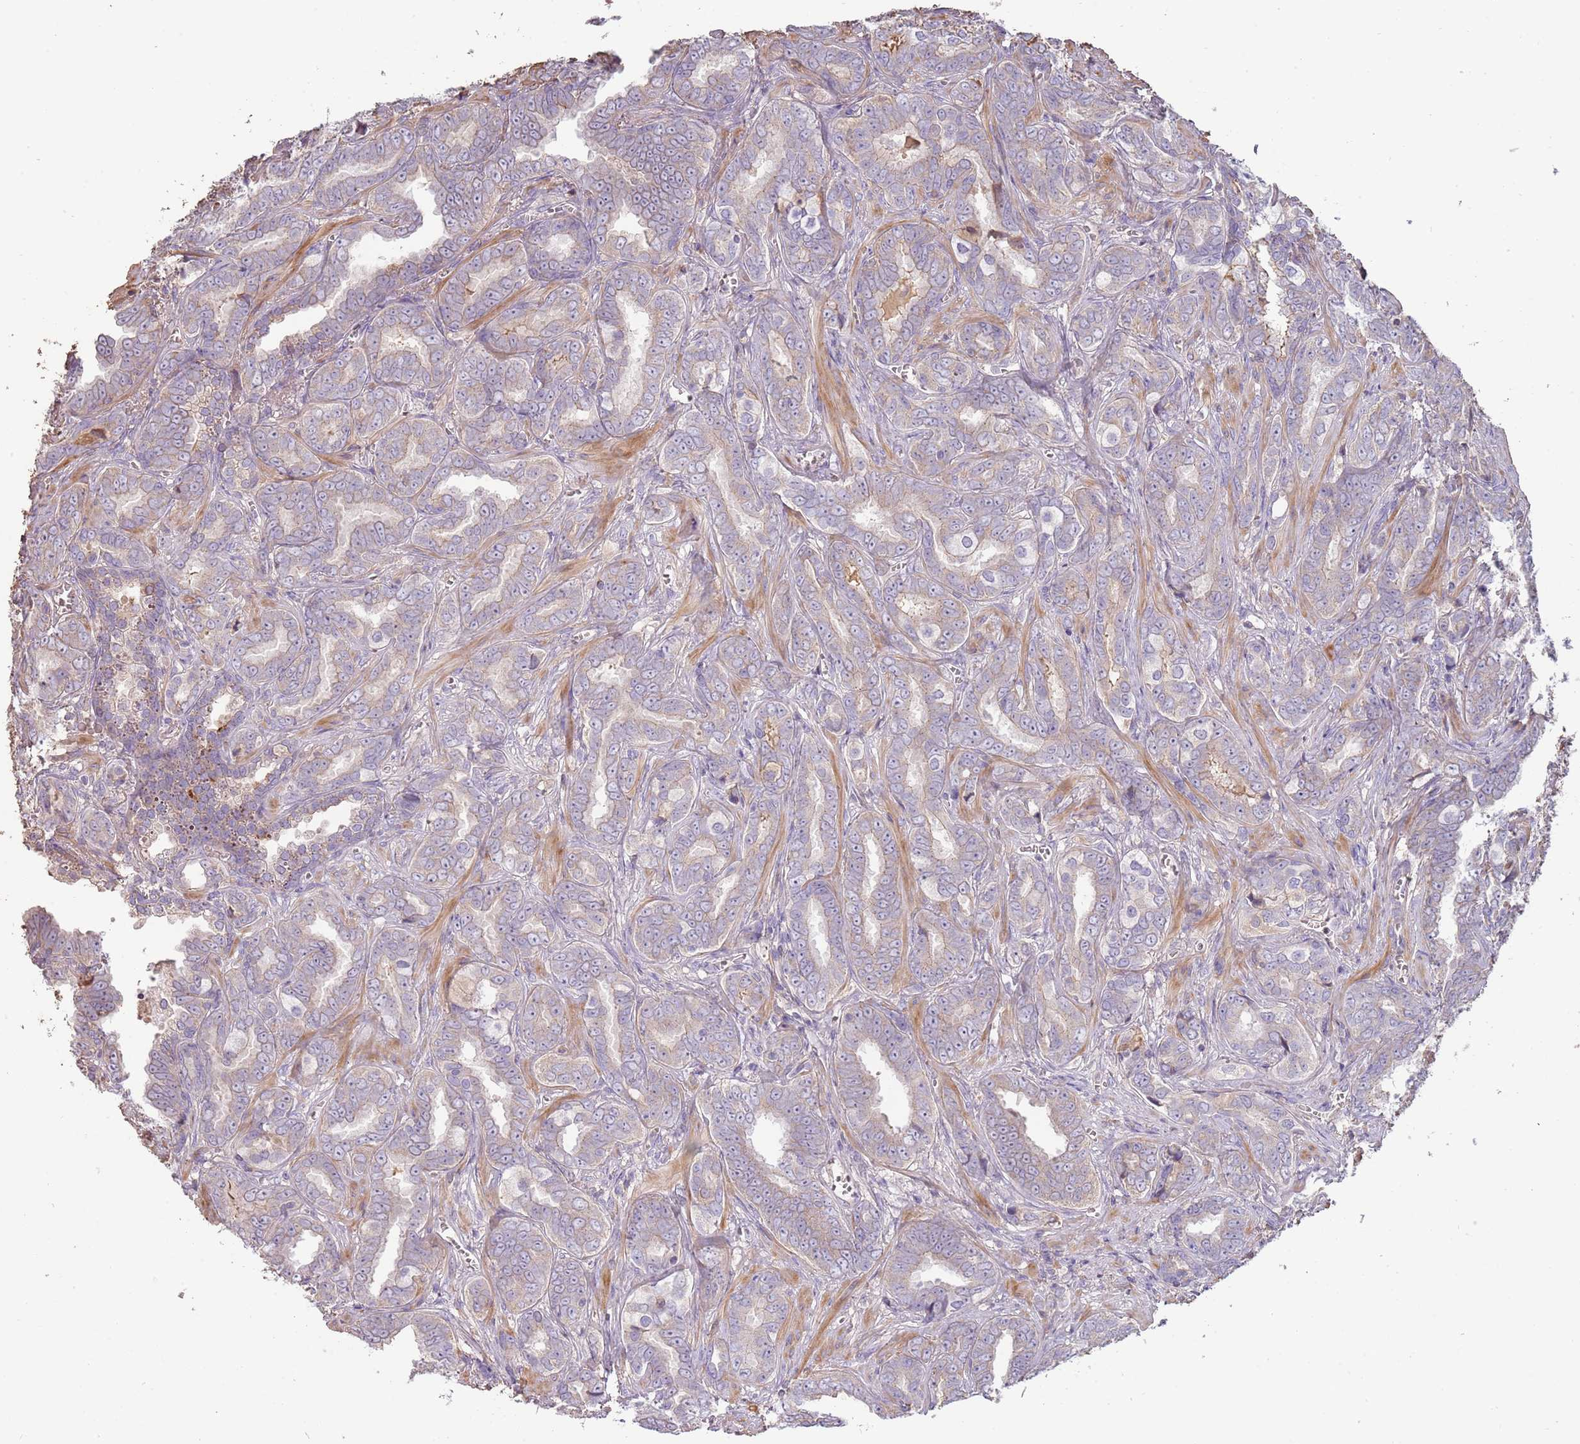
{"staining": {"intensity": "negative", "quantity": "none", "location": "none"}, "tissue": "prostate cancer", "cell_type": "Tumor cells", "image_type": "cancer", "snomed": [{"axis": "morphology", "description": "Adenocarcinoma, High grade"}, {"axis": "topography", "description": "Prostate"}], "caption": "An IHC photomicrograph of prostate cancer (high-grade adenocarcinoma) is shown. There is no staining in tumor cells of prostate cancer (high-grade adenocarcinoma).", "gene": "FECH", "patient": {"sex": "male", "age": 67}}